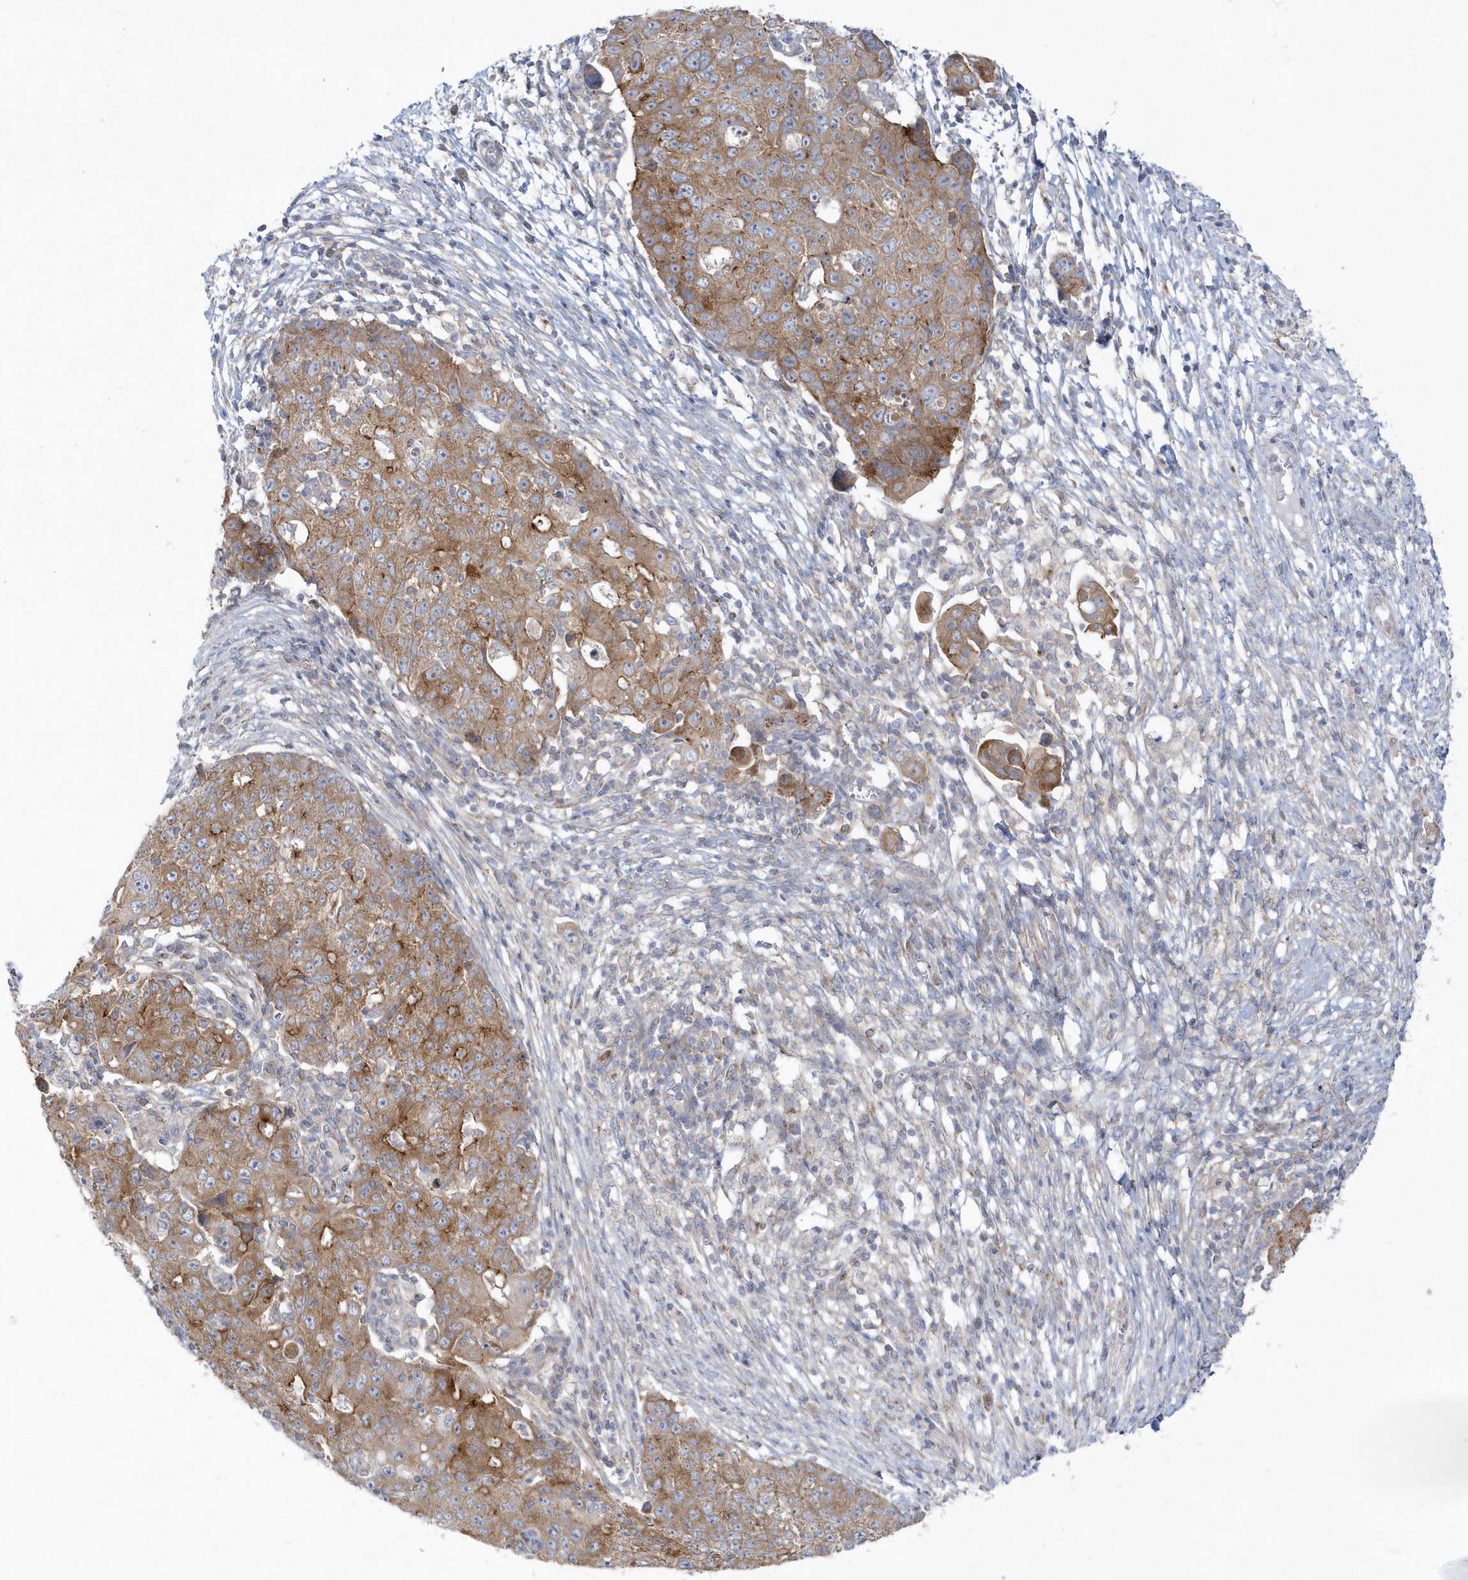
{"staining": {"intensity": "moderate", "quantity": ">75%", "location": "cytoplasmic/membranous"}, "tissue": "ovarian cancer", "cell_type": "Tumor cells", "image_type": "cancer", "snomed": [{"axis": "morphology", "description": "Carcinoma, endometroid"}, {"axis": "topography", "description": "Ovary"}], "caption": "Human ovarian cancer stained for a protein (brown) displays moderate cytoplasmic/membranous positive expression in approximately >75% of tumor cells.", "gene": "DNAJC18", "patient": {"sex": "female", "age": 42}}